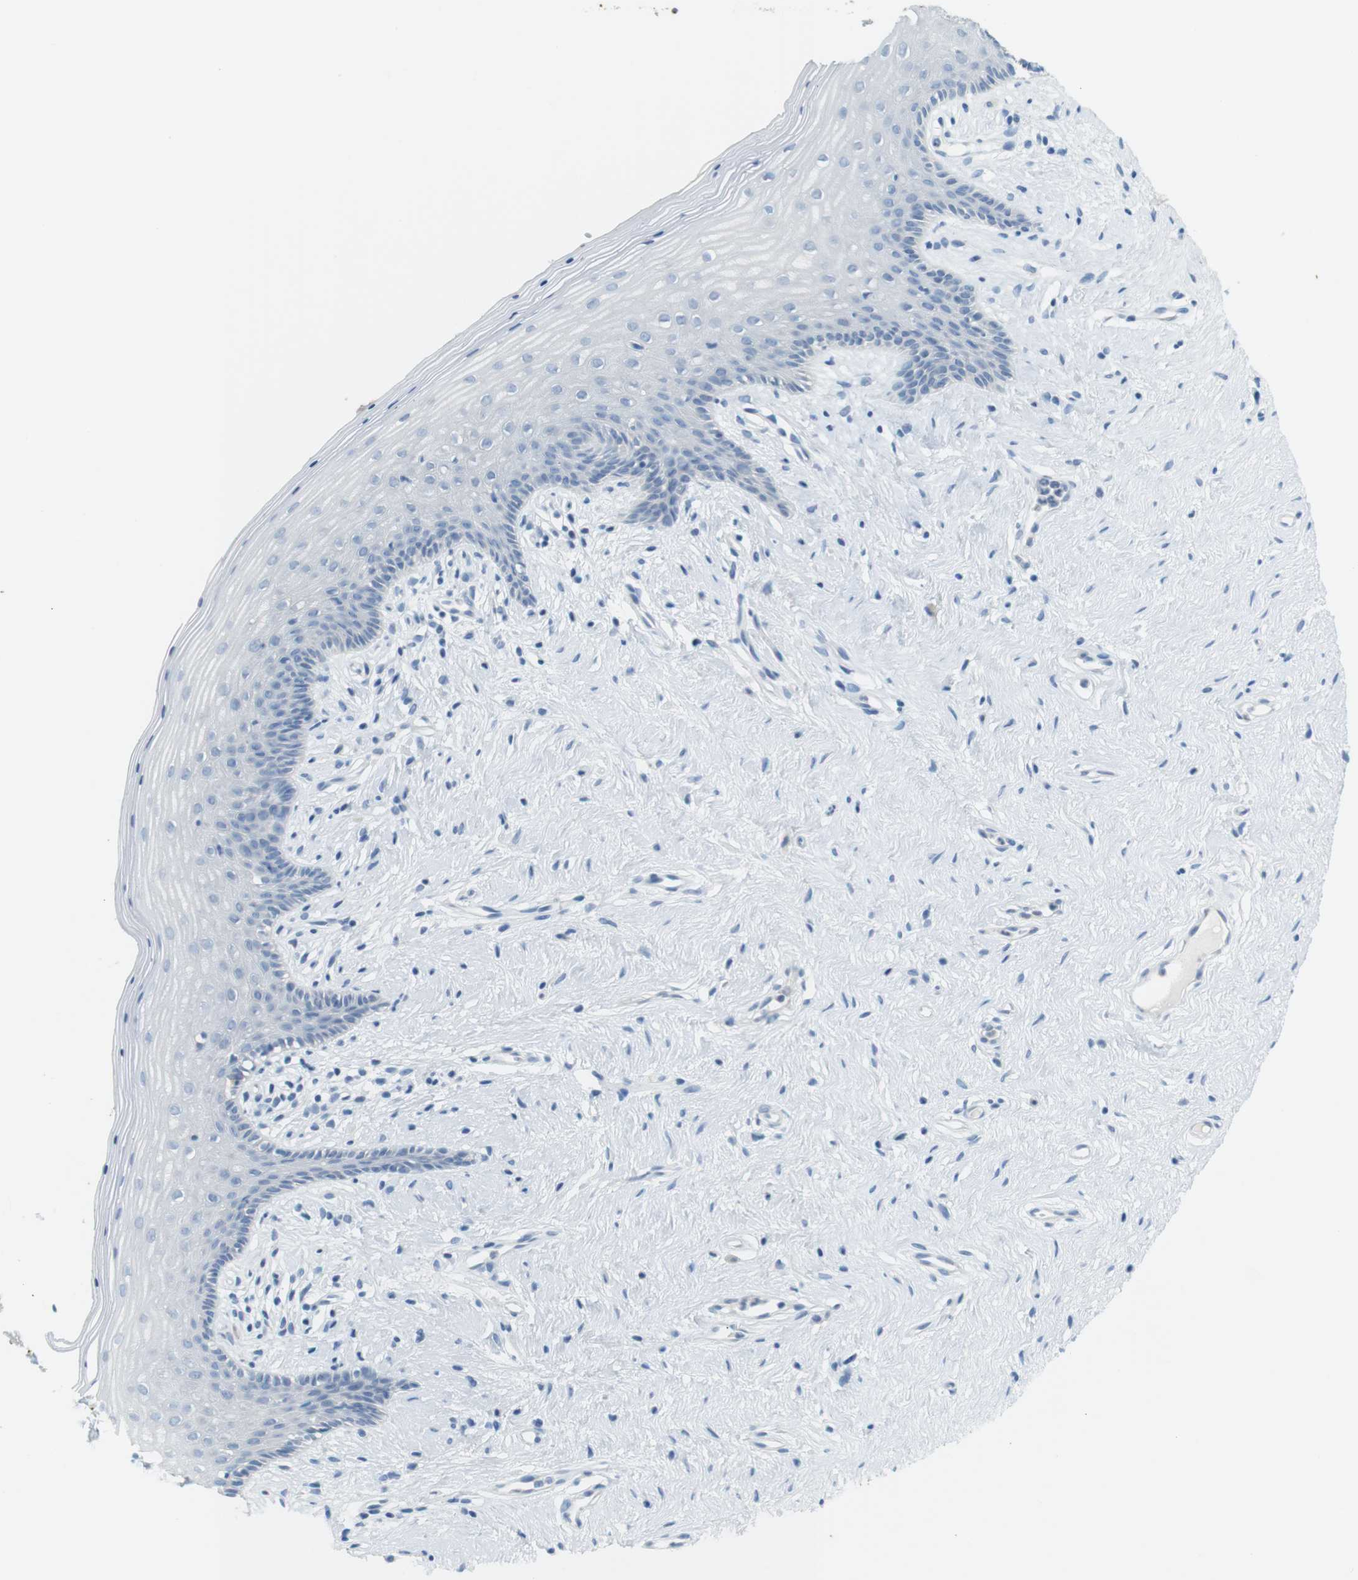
{"staining": {"intensity": "negative", "quantity": "none", "location": "none"}, "tissue": "vagina", "cell_type": "Squamous epithelial cells", "image_type": "normal", "snomed": [{"axis": "morphology", "description": "Normal tissue, NOS"}, {"axis": "topography", "description": "Vagina"}], "caption": "This is an immunohistochemistry micrograph of normal human vagina. There is no expression in squamous epithelial cells.", "gene": "MUC5B", "patient": {"sex": "female", "age": 44}}